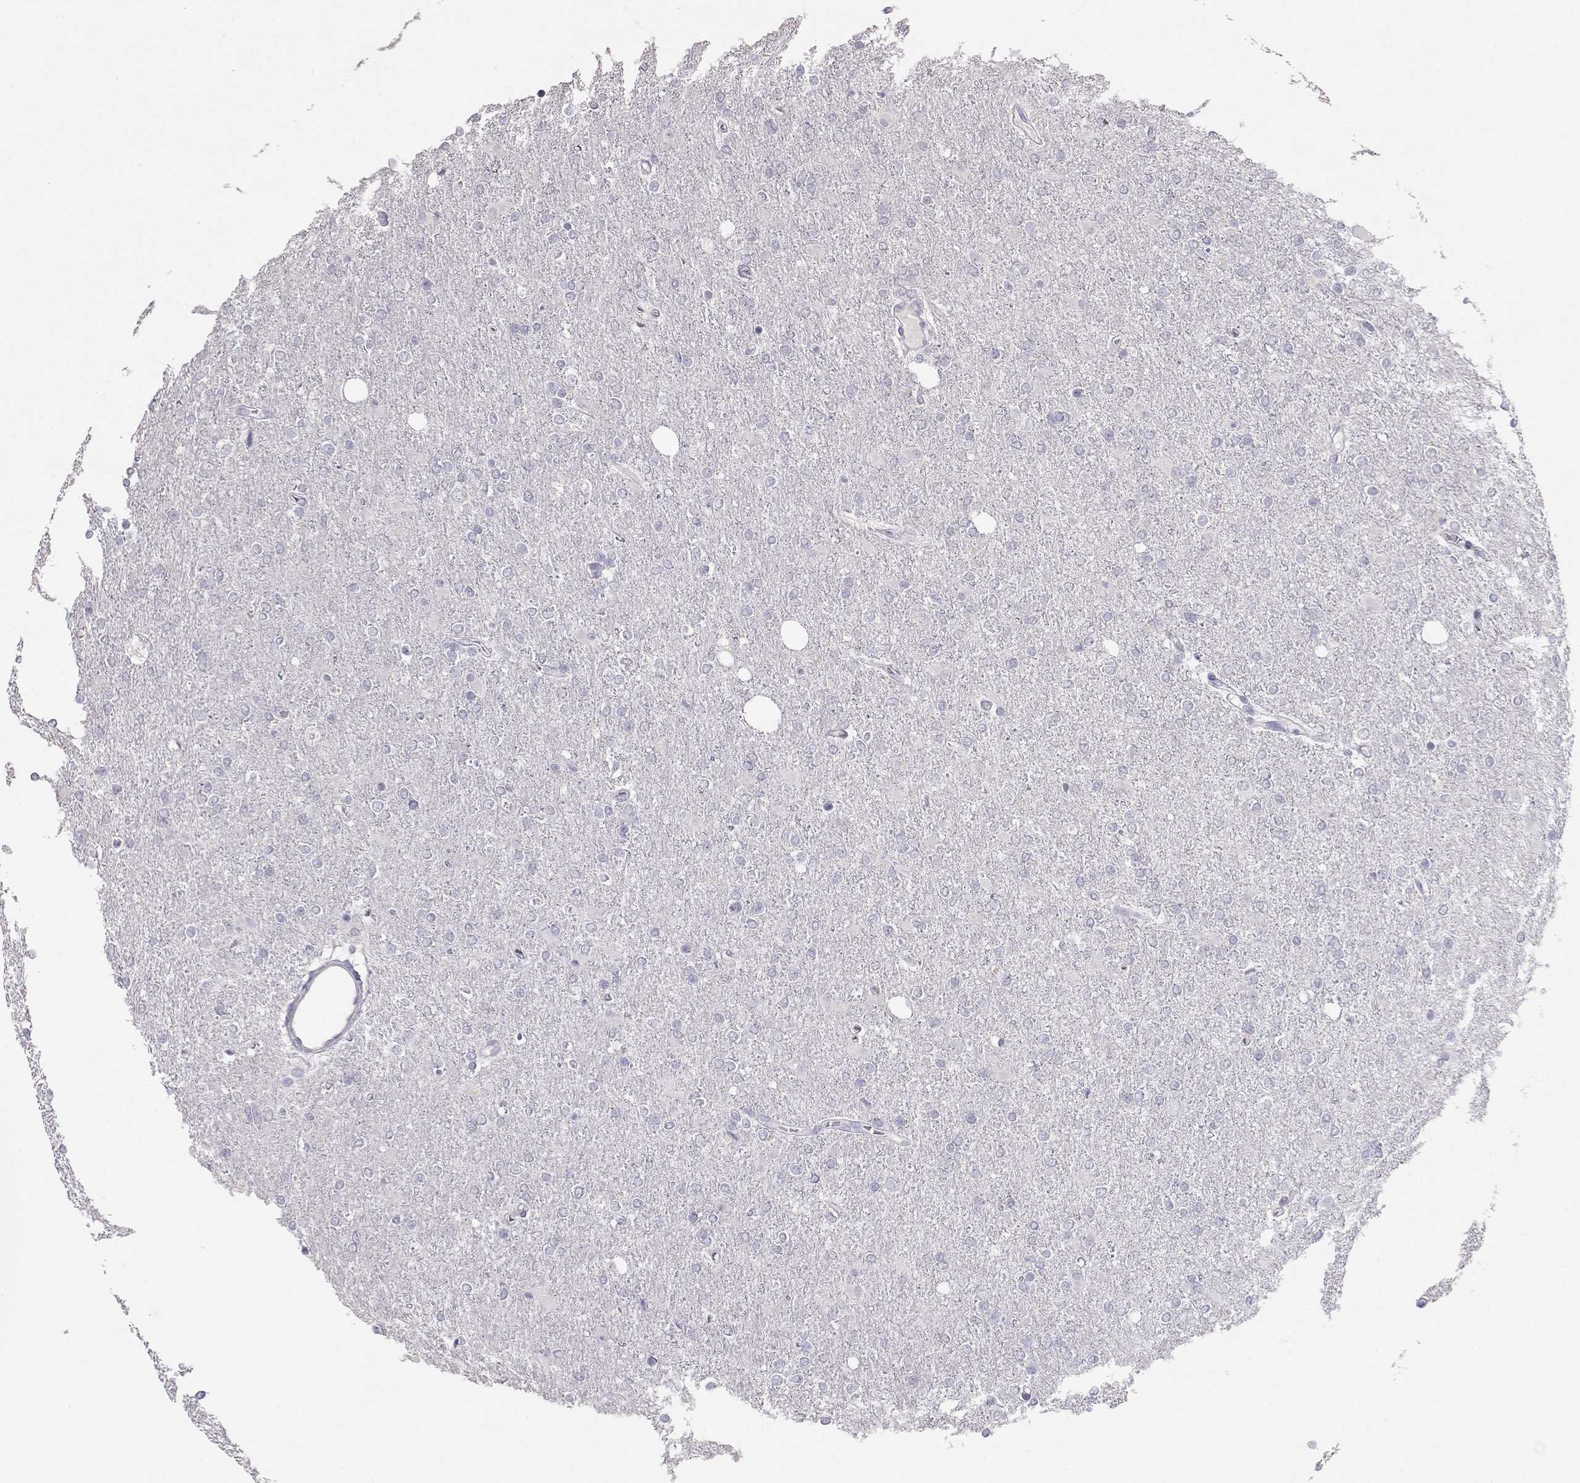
{"staining": {"intensity": "negative", "quantity": "none", "location": "none"}, "tissue": "glioma", "cell_type": "Tumor cells", "image_type": "cancer", "snomed": [{"axis": "morphology", "description": "Glioma, malignant, High grade"}, {"axis": "topography", "description": "Cerebral cortex"}], "caption": "This is an immunohistochemistry histopathology image of glioma. There is no expression in tumor cells.", "gene": "LAMB3", "patient": {"sex": "male", "age": 70}}